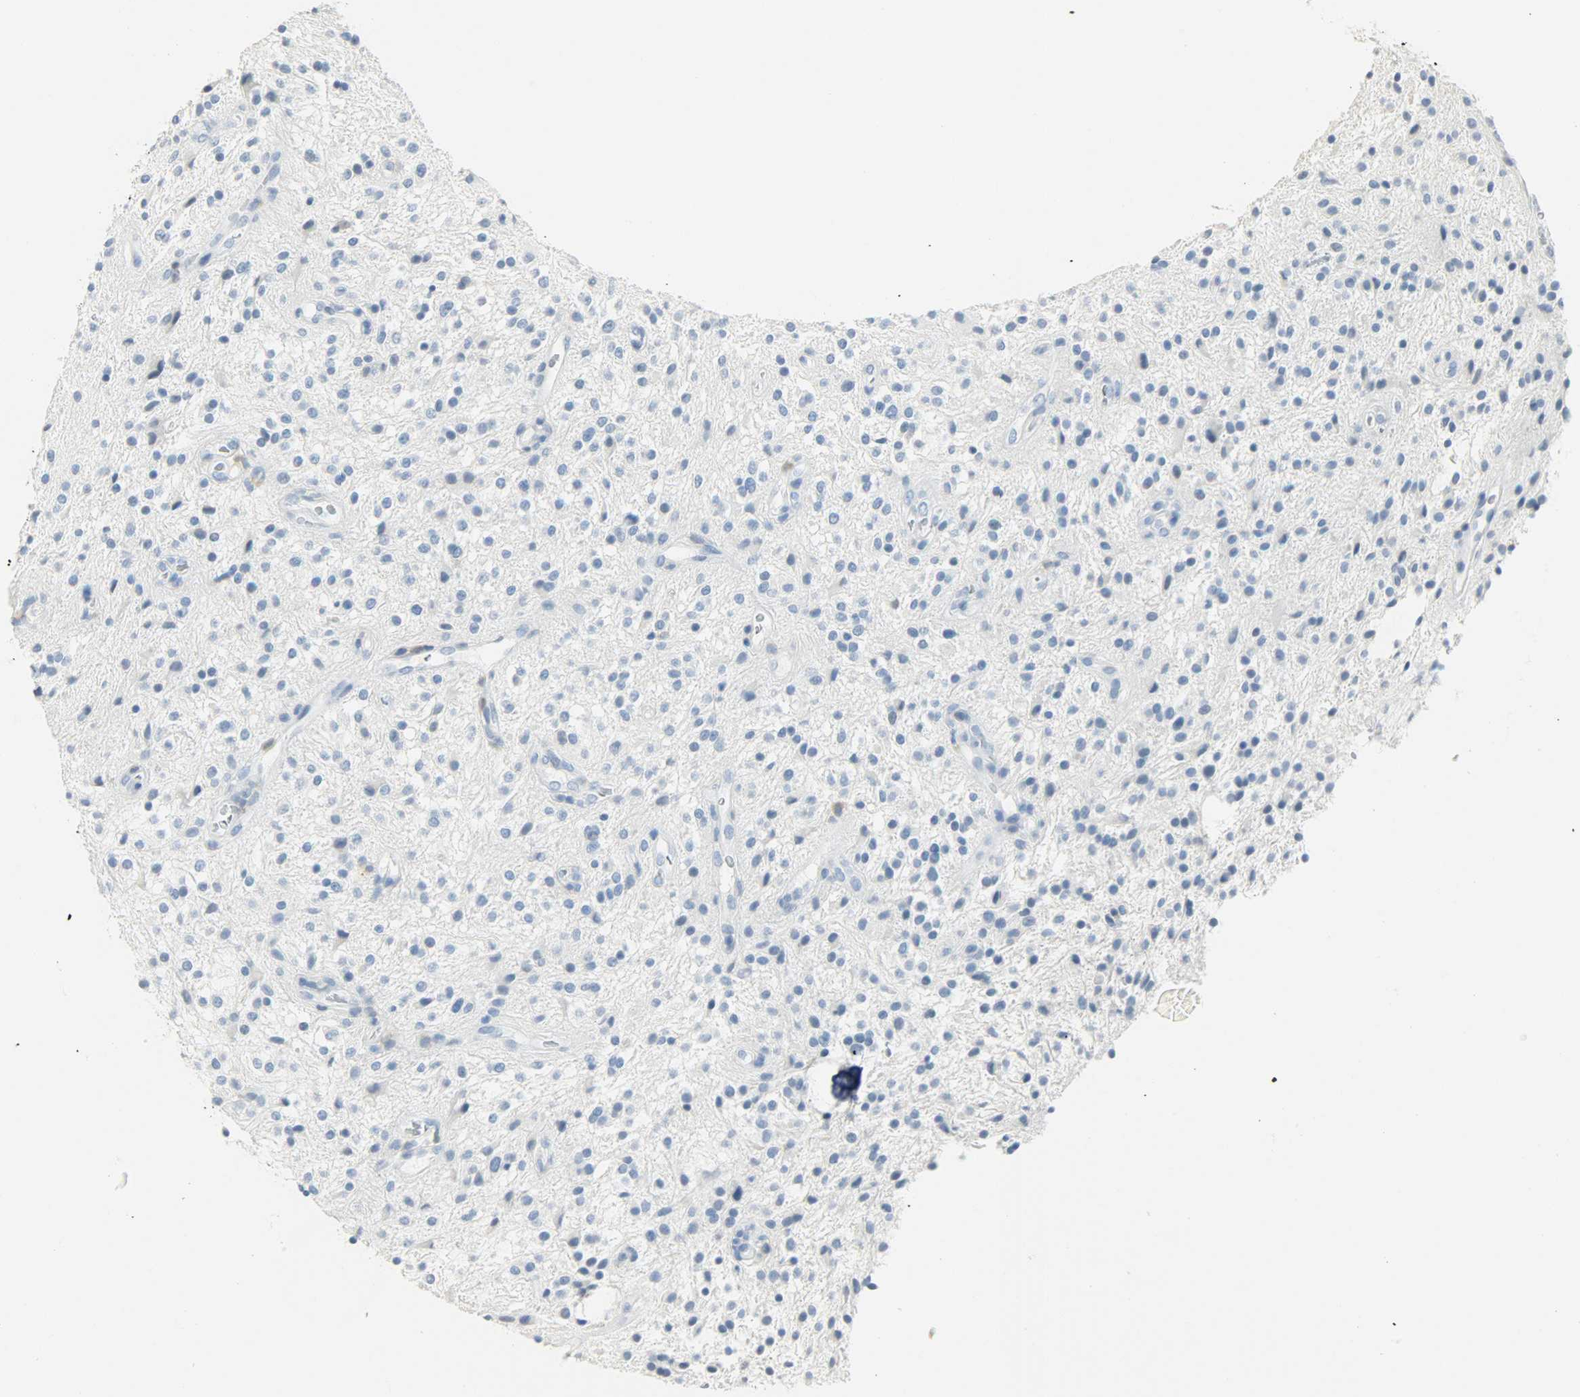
{"staining": {"intensity": "negative", "quantity": "none", "location": "none"}, "tissue": "glioma", "cell_type": "Tumor cells", "image_type": "cancer", "snomed": [{"axis": "morphology", "description": "Glioma, malignant, NOS"}, {"axis": "topography", "description": "Cerebellum"}], "caption": "Micrograph shows no significant protein expression in tumor cells of glioma (malignant). Brightfield microscopy of IHC stained with DAB (3,3'-diaminobenzidine) (brown) and hematoxylin (blue), captured at high magnification.", "gene": "PTPN6", "patient": {"sex": "female", "age": 10}}